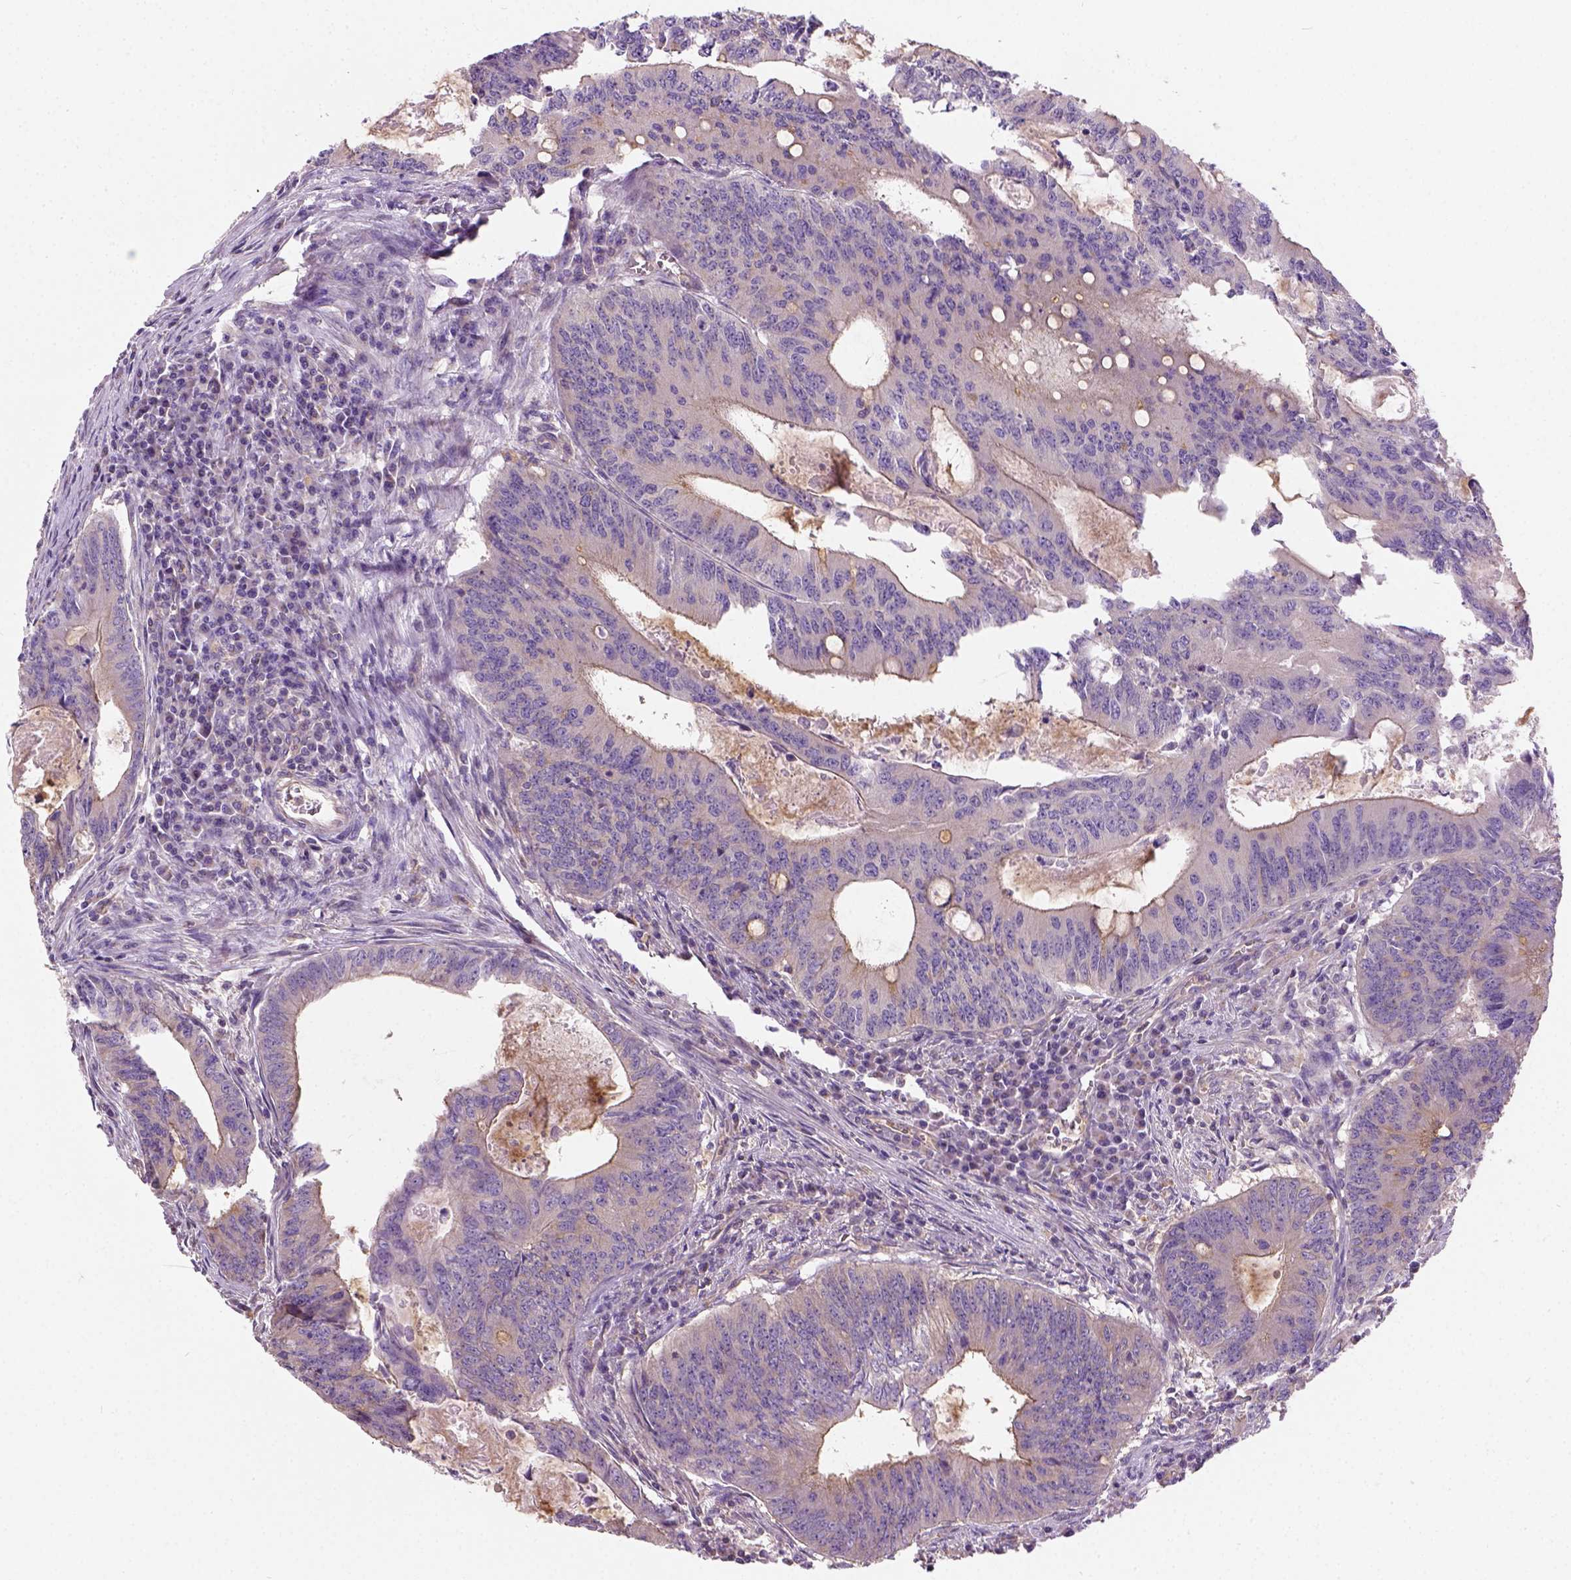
{"staining": {"intensity": "weak", "quantity": ">75%", "location": "cytoplasmic/membranous"}, "tissue": "colorectal cancer", "cell_type": "Tumor cells", "image_type": "cancer", "snomed": [{"axis": "morphology", "description": "Adenocarcinoma, NOS"}, {"axis": "topography", "description": "Colon"}], "caption": "Brown immunohistochemical staining in human colorectal adenocarcinoma displays weak cytoplasmic/membranous staining in about >75% of tumor cells.", "gene": "CRACR2A", "patient": {"sex": "male", "age": 67}}